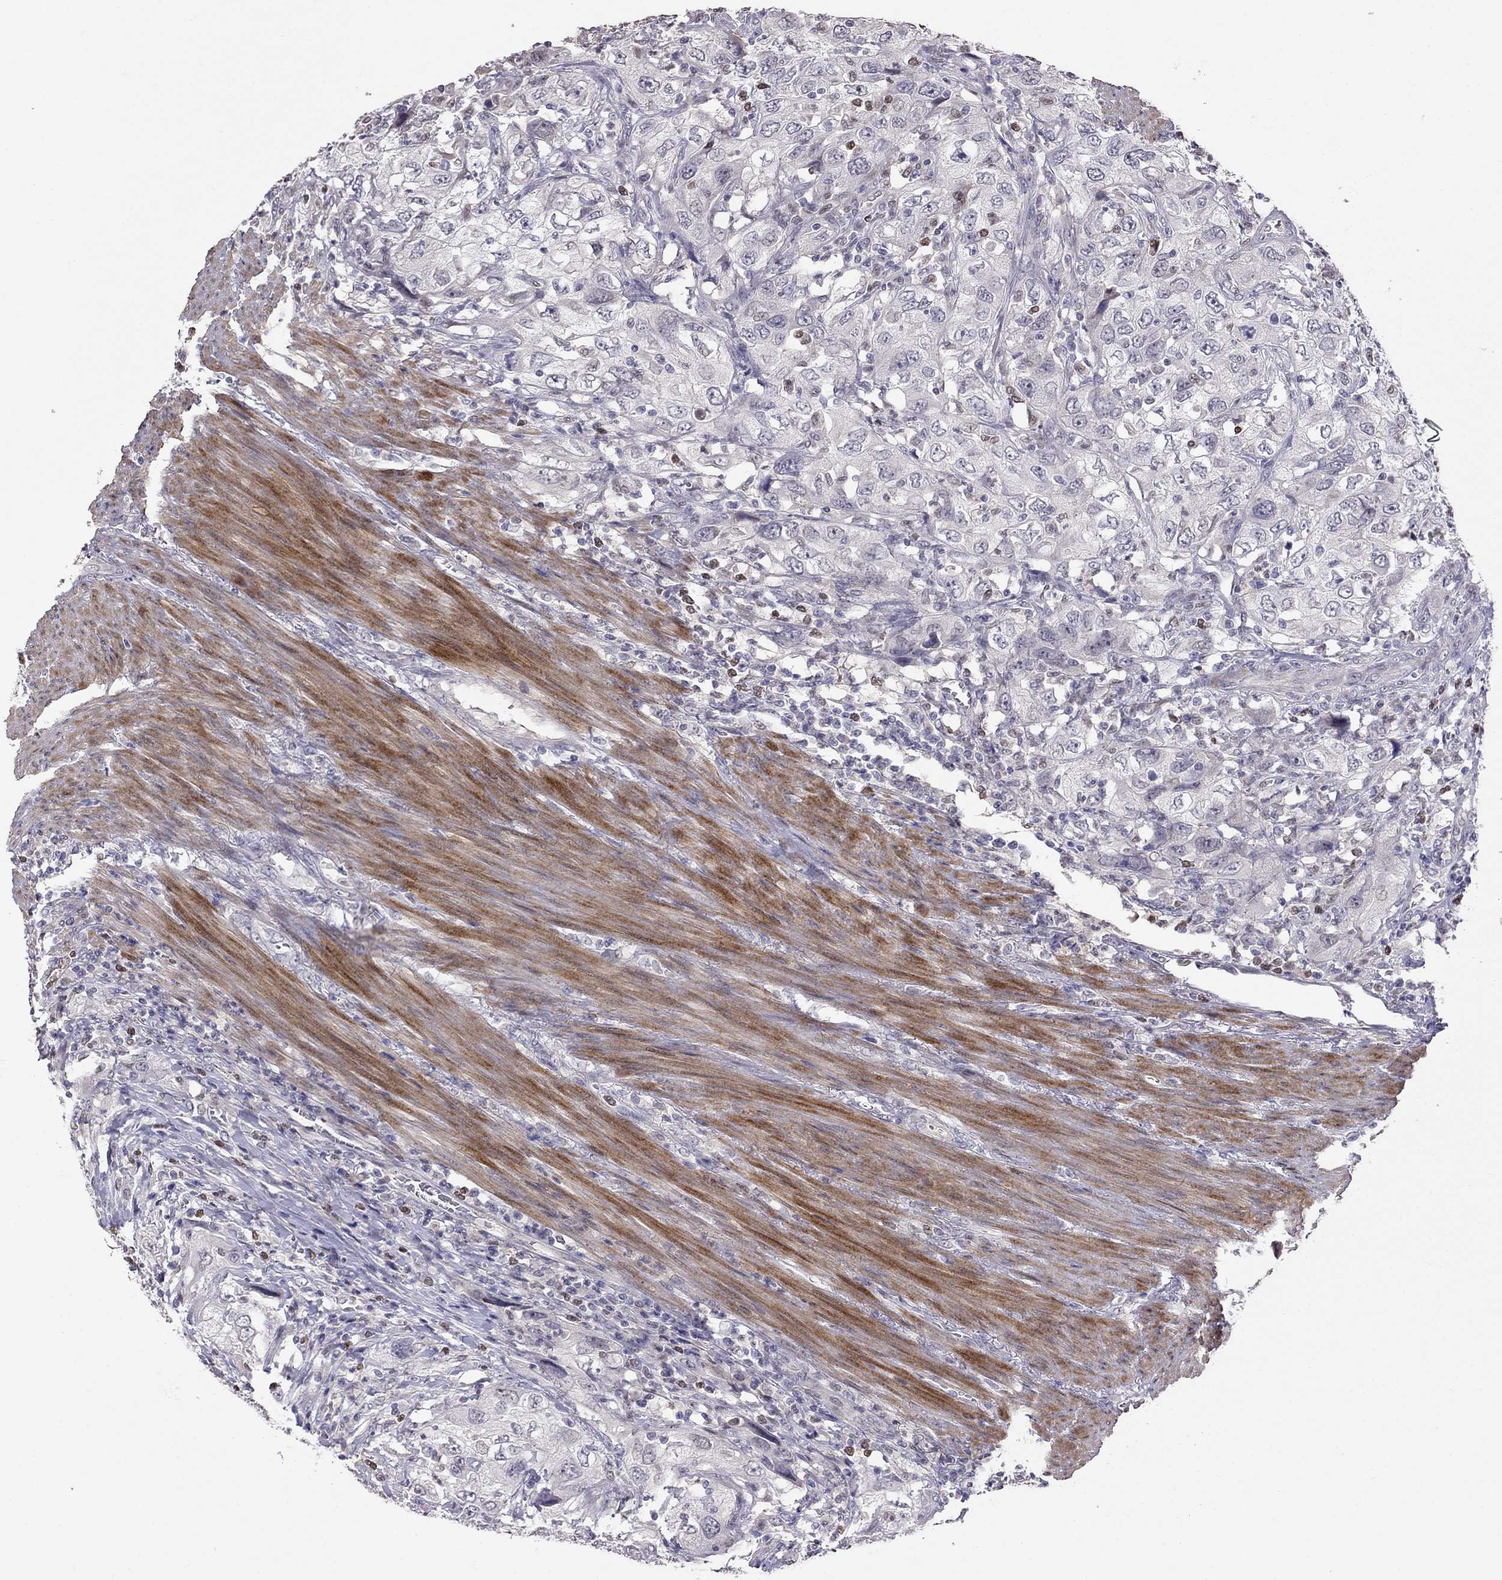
{"staining": {"intensity": "negative", "quantity": "none", "location": "none"}, "tissue": "urothelial cancer", "cell_type": "Tumor cells", "image_type": "cancer", "snomed": [{"axis": "morphology", "description": "Urothelial carcinoma, High grade"}, {"axis": "topography", "description": "Urinary bladder"}], "caption": "Tumor cells are negative for brown protein staining in urothelial cancer. (DAB immunohistochemistry (IHC), high magnification).", "gene": "LRRC39", "patient": {"sex": "male", "age": 76}}